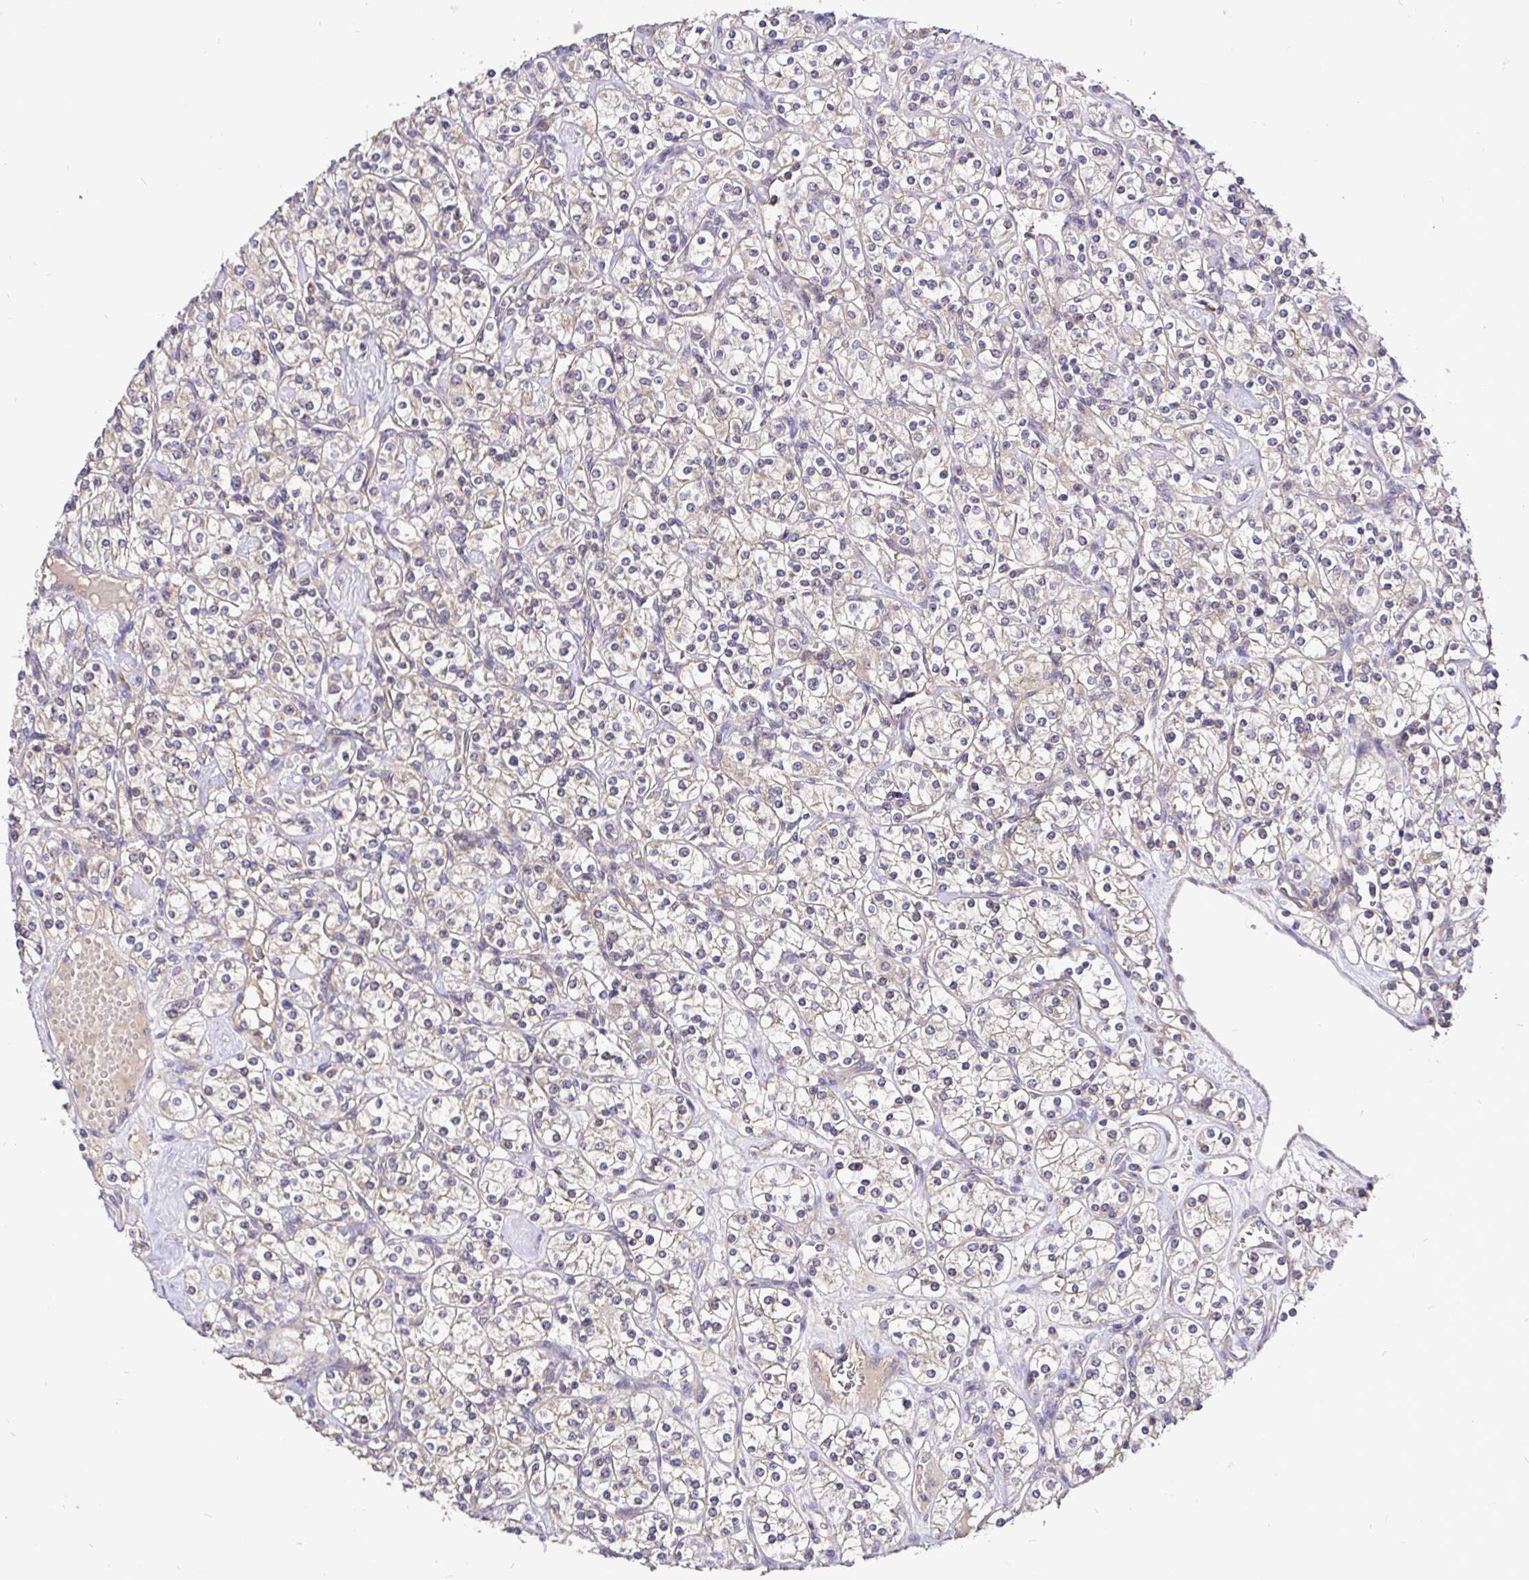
{"staining": {"intensity": "weak", "quantity": "25%-75%", "location": "cytoplasmic/membranous"}, "tissue": "renal cancer", "cell_type": "Tumor cells", "image_type": "cancer", "snomed": [{"axis": "morphology", "description": "Adenocarcinoma, NOS"}, {"axis": "topography", "description": "Kidney"}], "caption": "Protein staining of renal cancer tissue exhibits weak cytoplasmic/membranous positivity in approximately 25%-75% of tumor cells.", "gene": "UBE2M", "patient": {"sex": "male", "age": 77}}